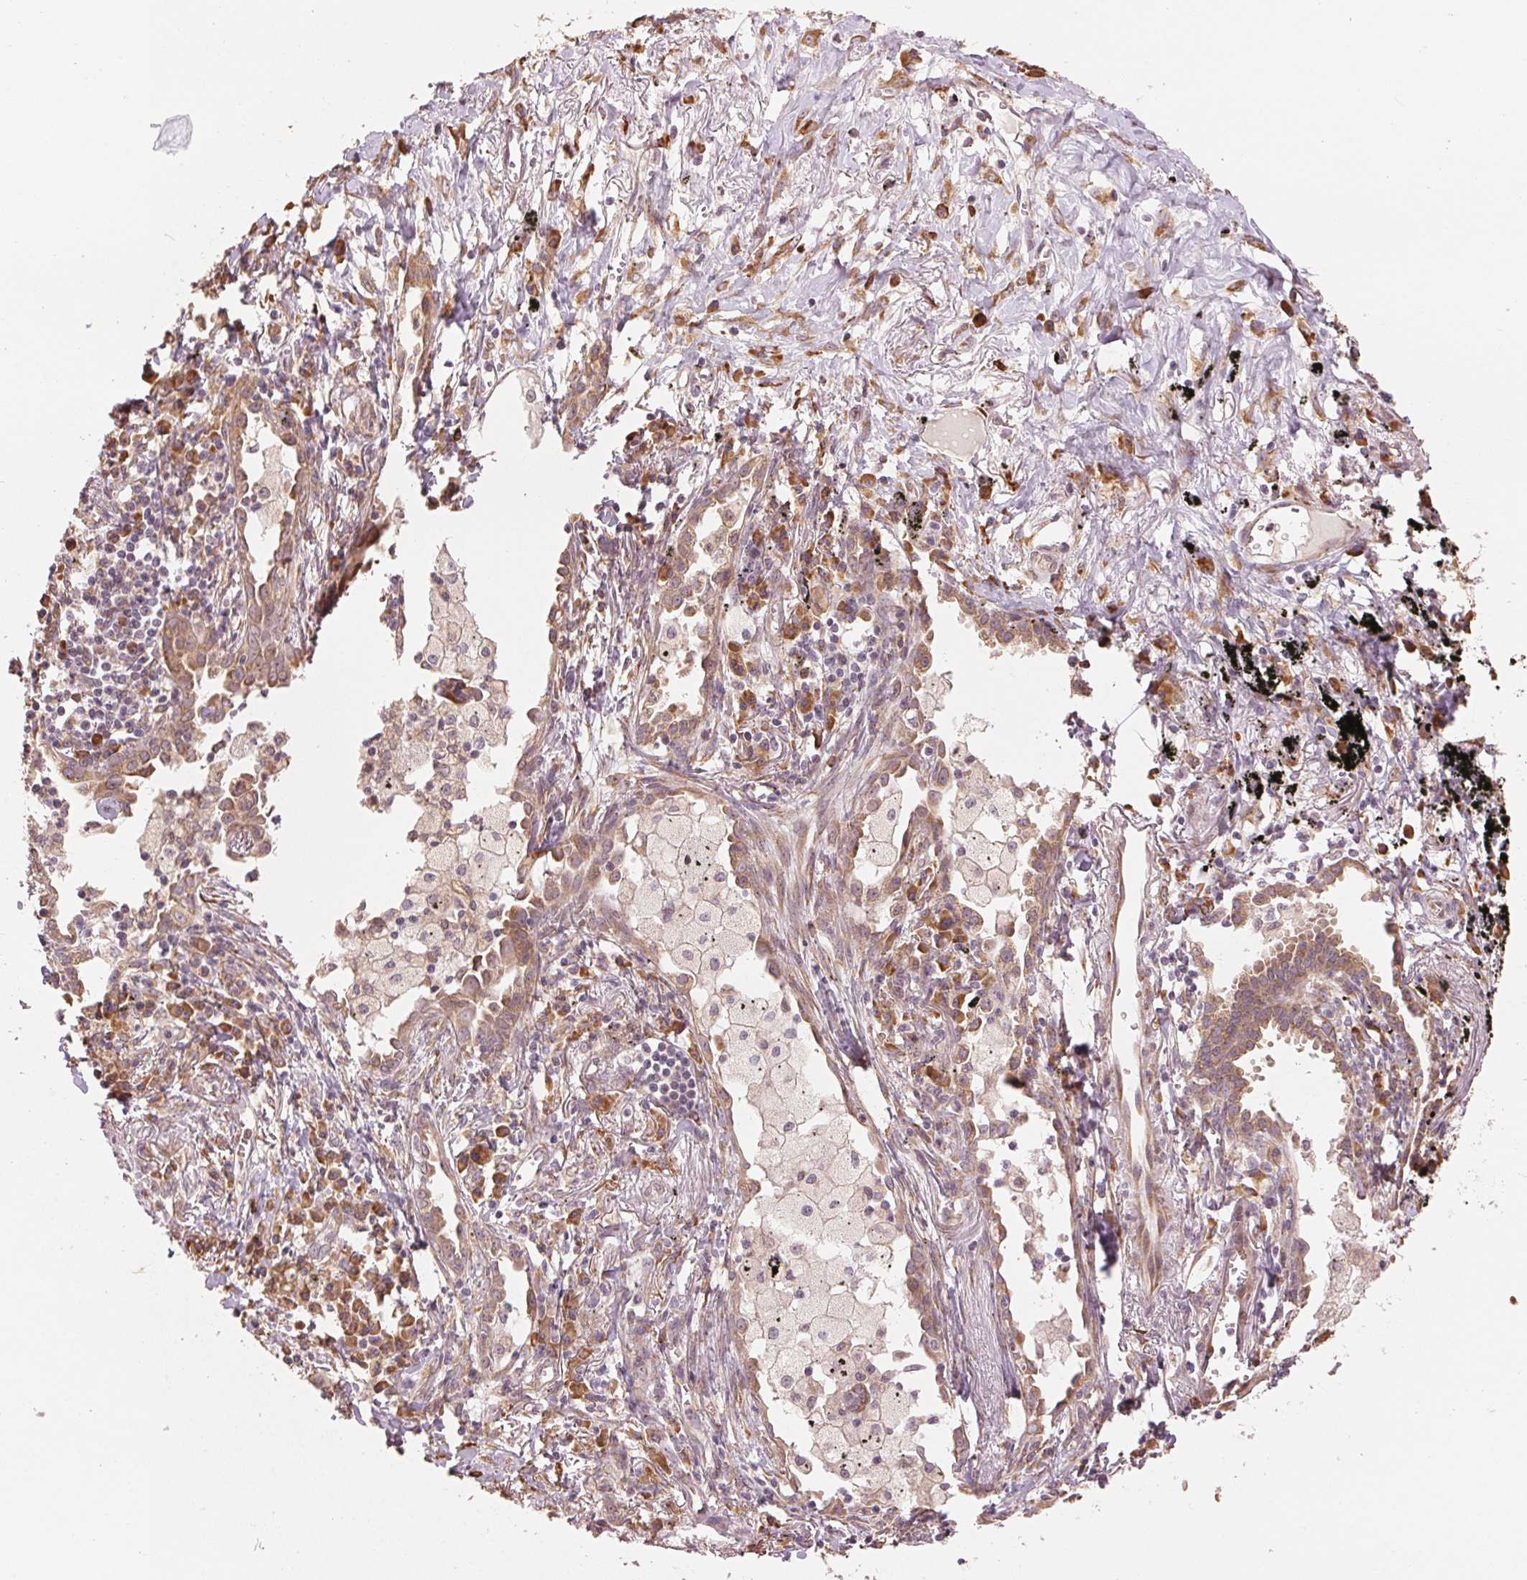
{"staining": {"intensity": "moderate", "quantity": ">75%", "location": "cytoplasmic/membranous"}, "tissue": "lung cancer", "cell_type": "Tumor cells", "image_type": "cancer", "snomed": [{"axis": "morphology", "description": "Squamous cell carcinoma, NOS"}, {"axis": "topography", "description": "Lung"}], "caption": "Brown immunohistochemical staining in lung cancer (squamous cell carcinoma) exhibits moderate cytoplasmic/membranous positivity in approximately >75% of tumor cells.", "gene": "SLC20A1", "patient": {"sex": "male", "age": 74}}